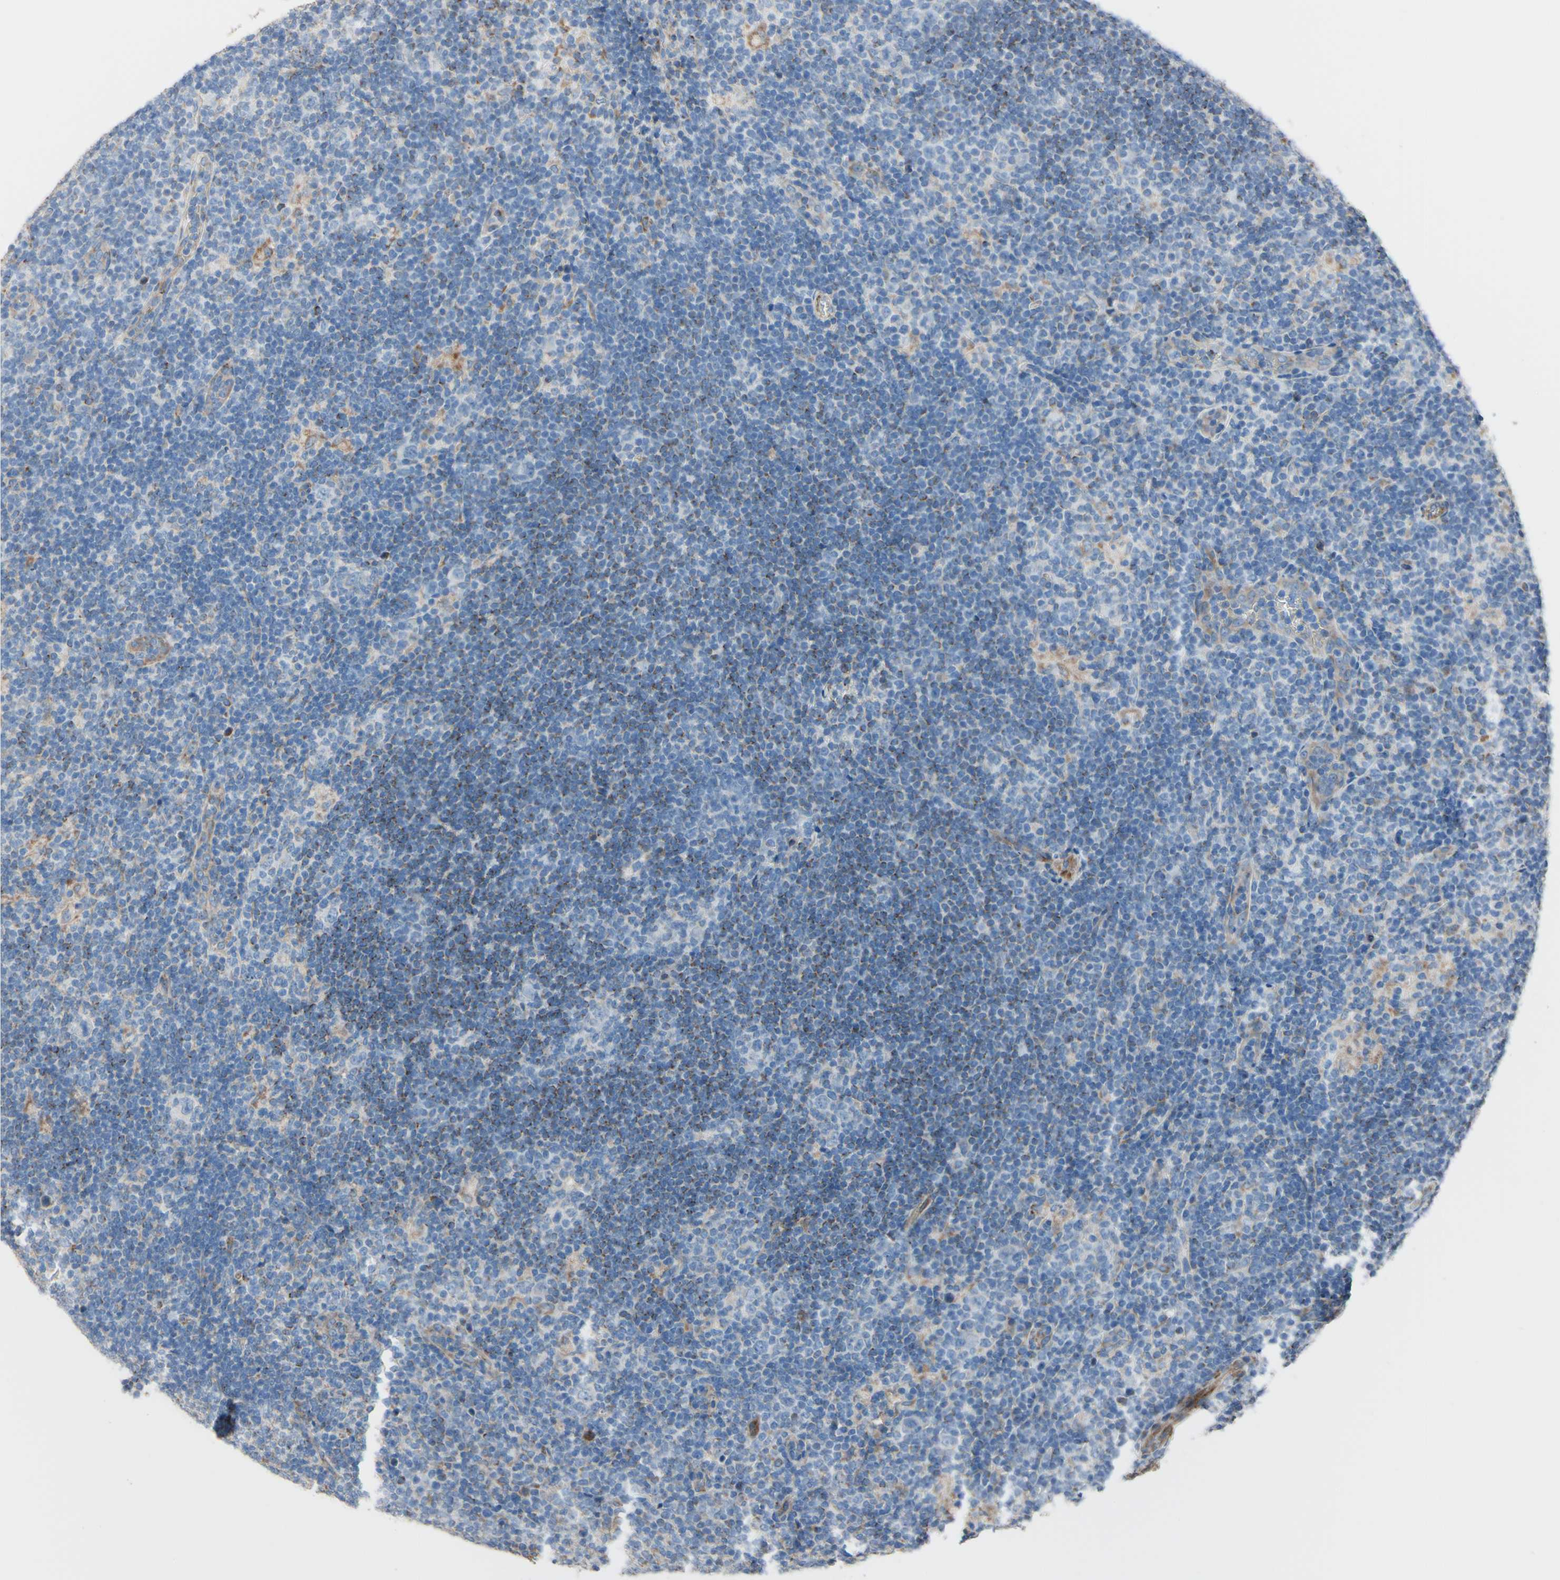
{"staining": {"intensity": "weak", "quantity": "<25%", "location": "cytoplasmic/membranous"}, "tissue": "lymphoma", "cell_type": "Tumor cells", "image_type": "cancer", "snomed": [{"axis": "morphology", "description": "Hodgkin's disease, NOS"}, {"axis": "topography", "description": "Lymph node"}], "caption": "High power microscopy histopathology image of an immunohistochemistry micrograph of Hodgkin's disease, revealing no significant expression in tumor cells. (DAB immunohistochemistry (IHC), high magnification).", "gene": "AGPAT5", "patient": {"sex": "female", "age": 57}}